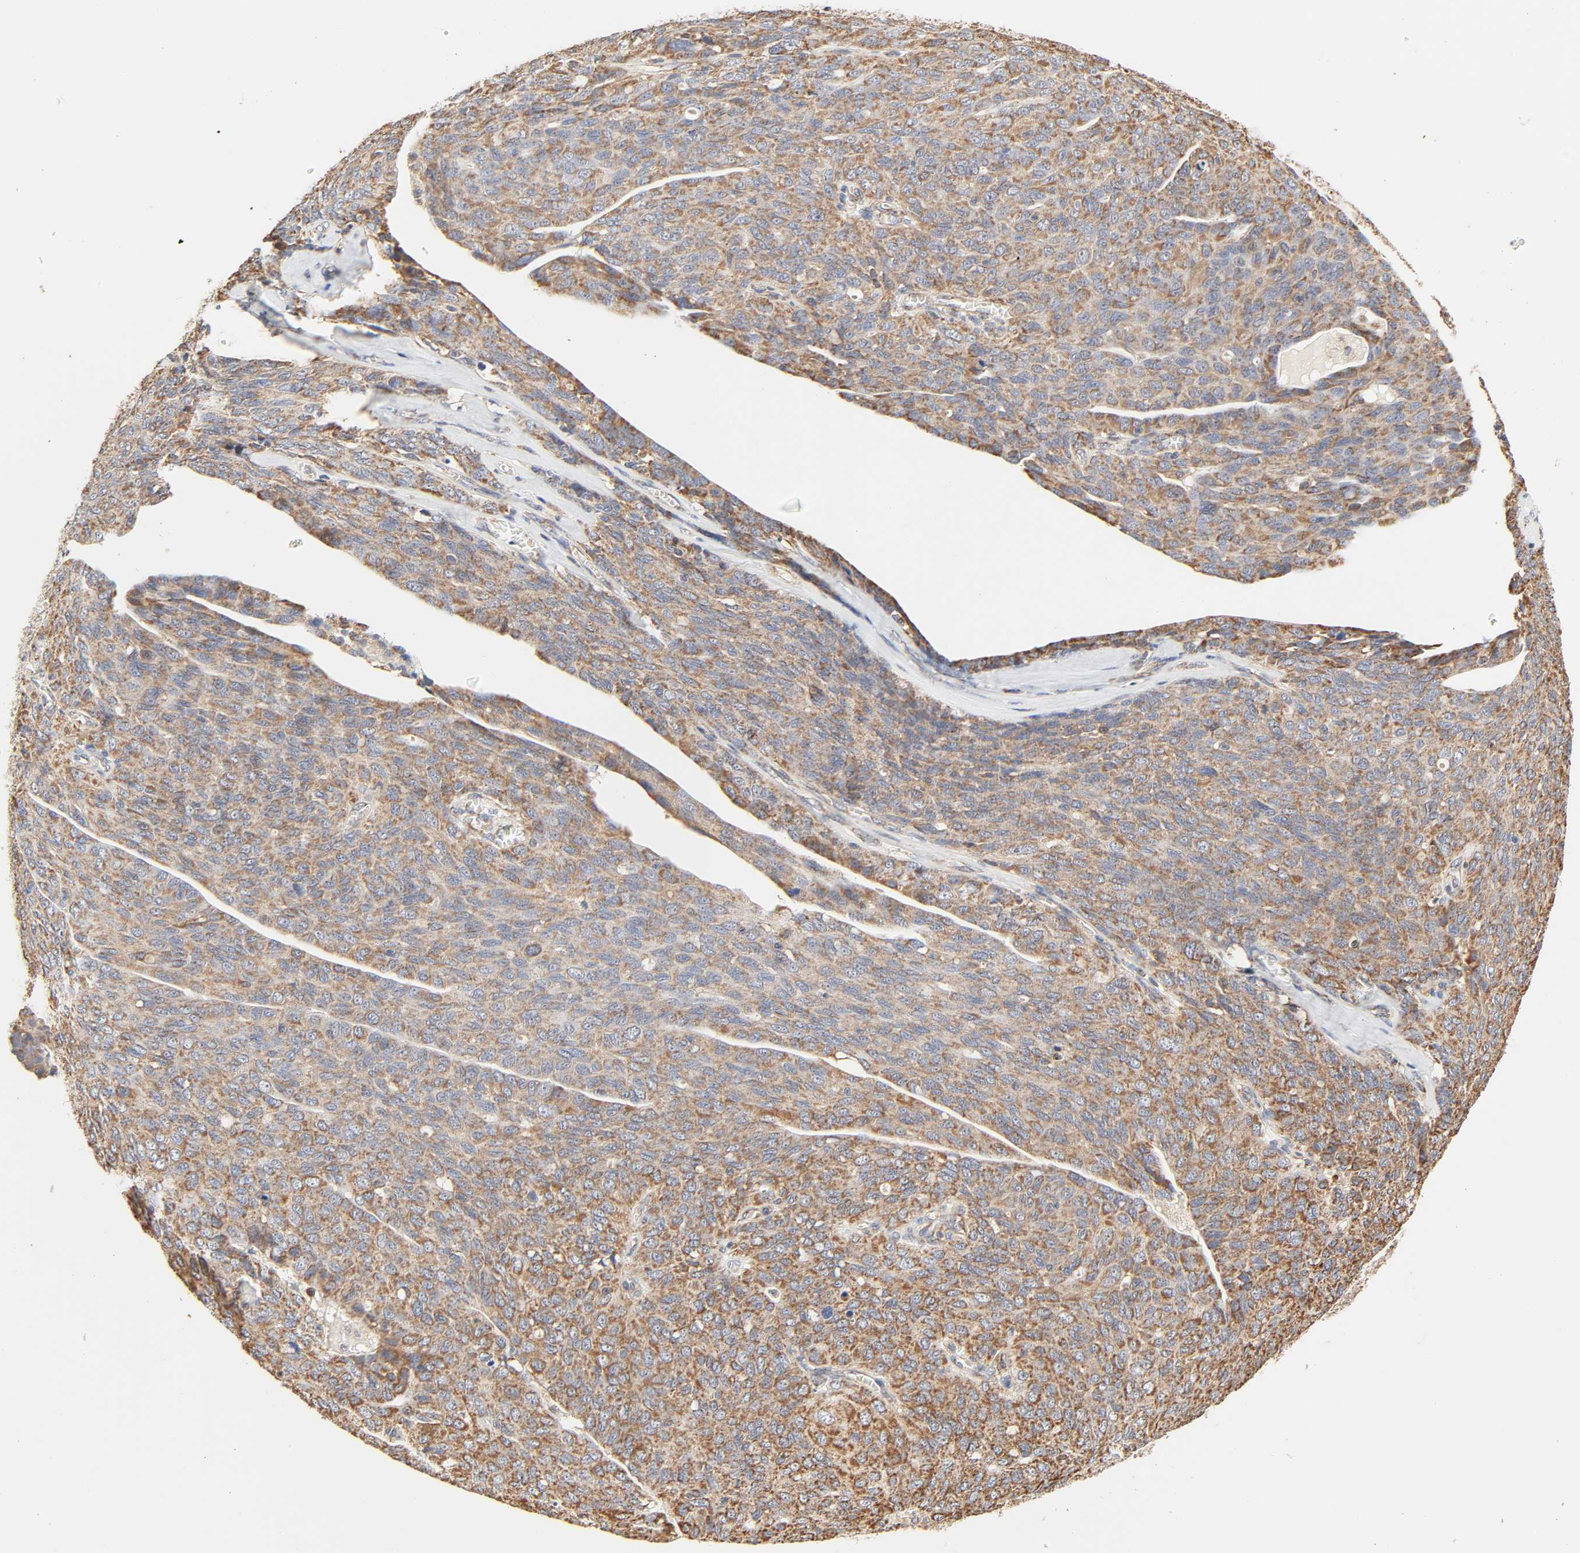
{"staining": {"intensity": "moderate", "quantity": ">75%", "location": "cytoplasmic/membranous"}, "tissue": "ovarian cancer", "cell_type": "Tumor cells", "image_type": "cancer", "snomed": [{"axis": "morphology", "description": "Carcinoma, endometroid"}, {"axis": "topography", "description": "Ovary"}], "caption": "This image exhibits IHC staining of human ovarian cancer (endometroid carcinoma), with medium moderate cytoplasmic/membranous expression in approximately >75% of tumor cells.", "gene": "ZMAT5", "patient": {"sex": "female", "age": 60}}